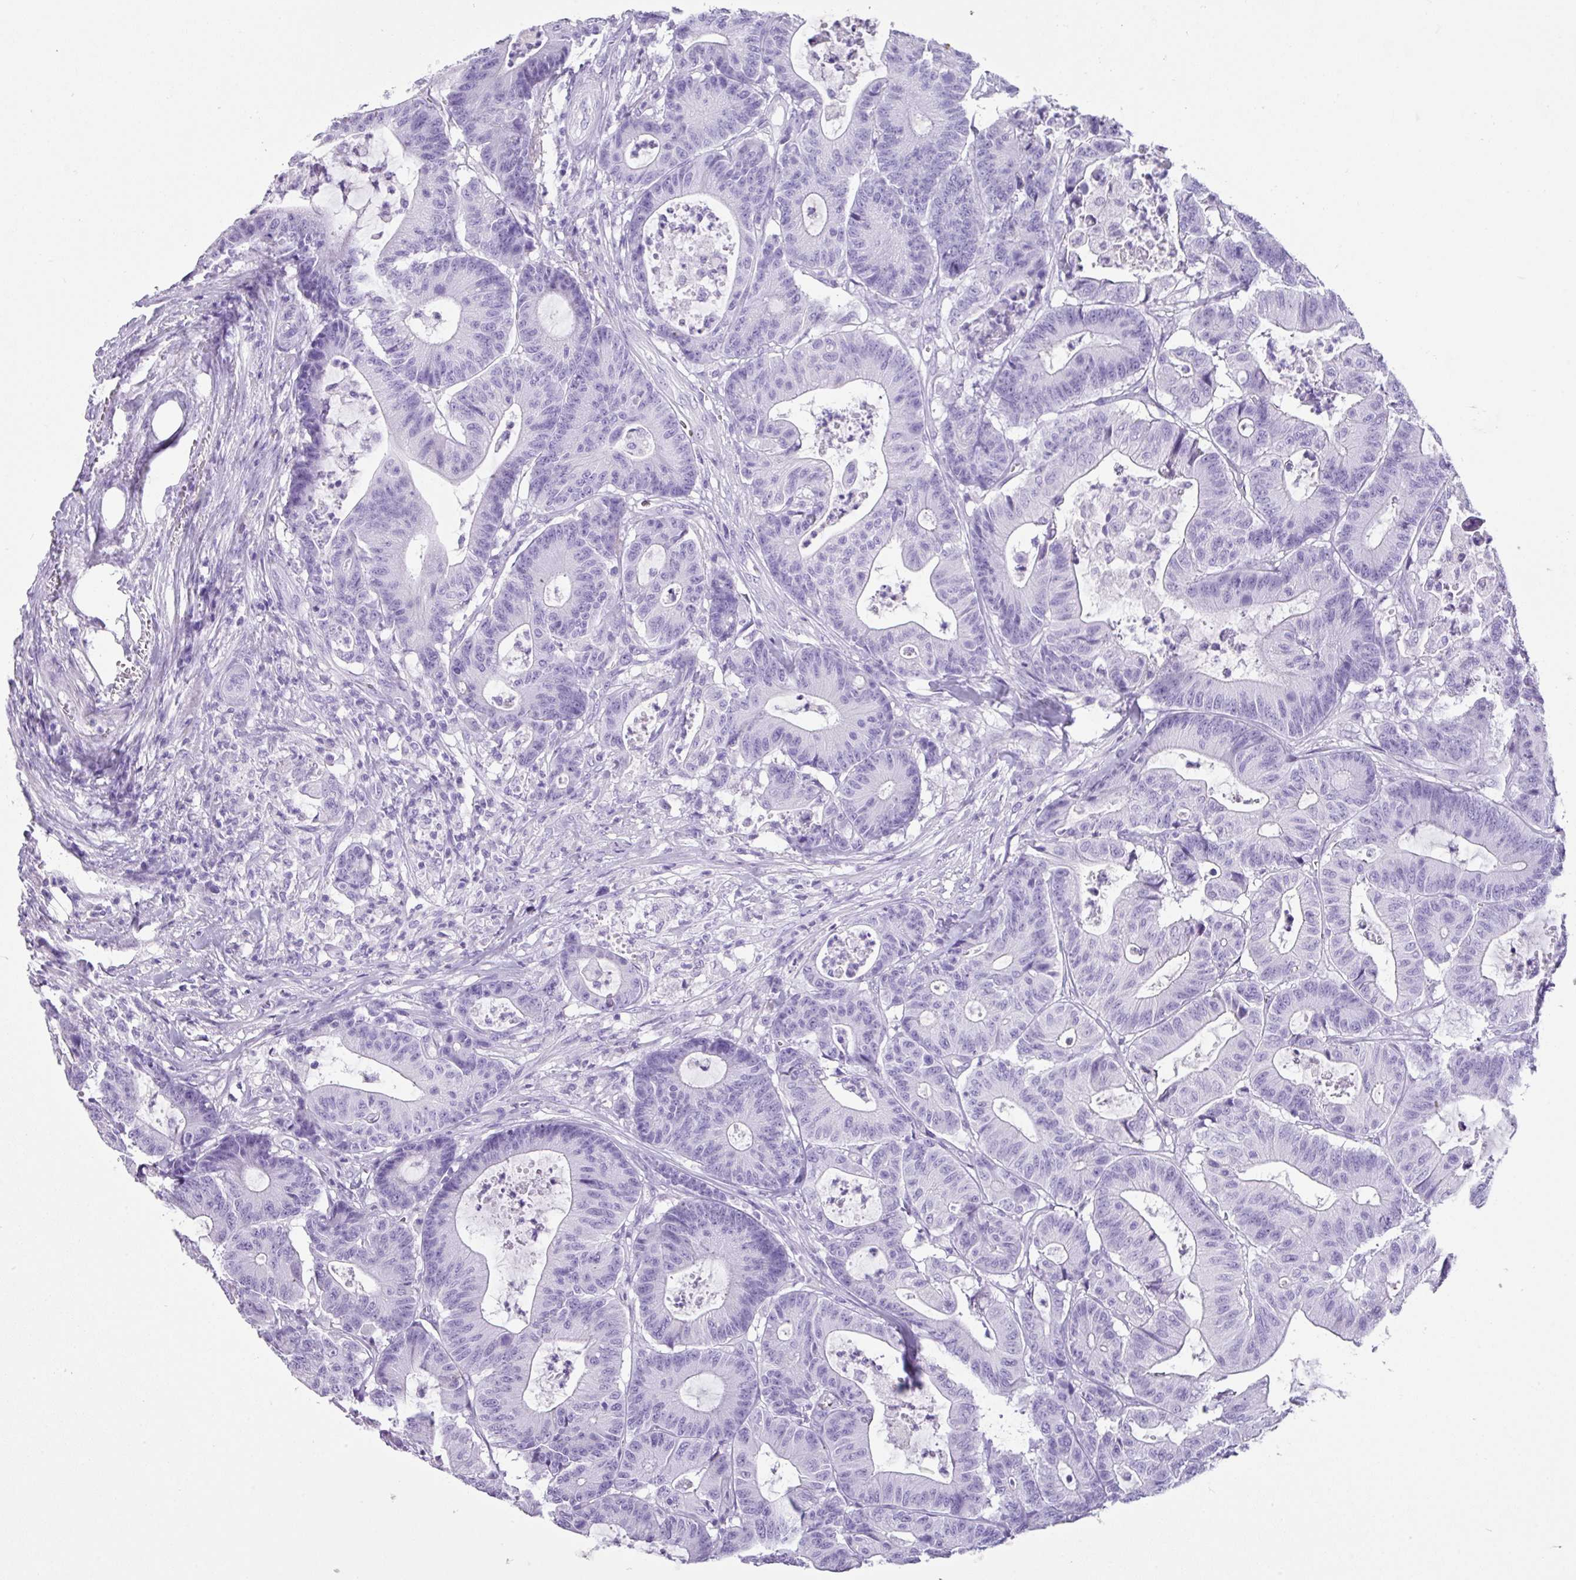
{"staining": {"intensity": "negative", "quantity": "none", "location": "none"}, "tissue": "colorectal cancer", "cell_type": "Tumor cells", "image_type": "cancer", "snomed": [{"axis": "morphology", "description": "Adenocarcinoma, NOS"}, {"axis": "topography", "description": "Colon"}], "caption": "This is an immunohistochemistry (IHC) image of colorectal adenocarcinoma. There is no expression in tumor cells.", "gene": "TNP1", "patient": {"sex": "female", "age": 84}}